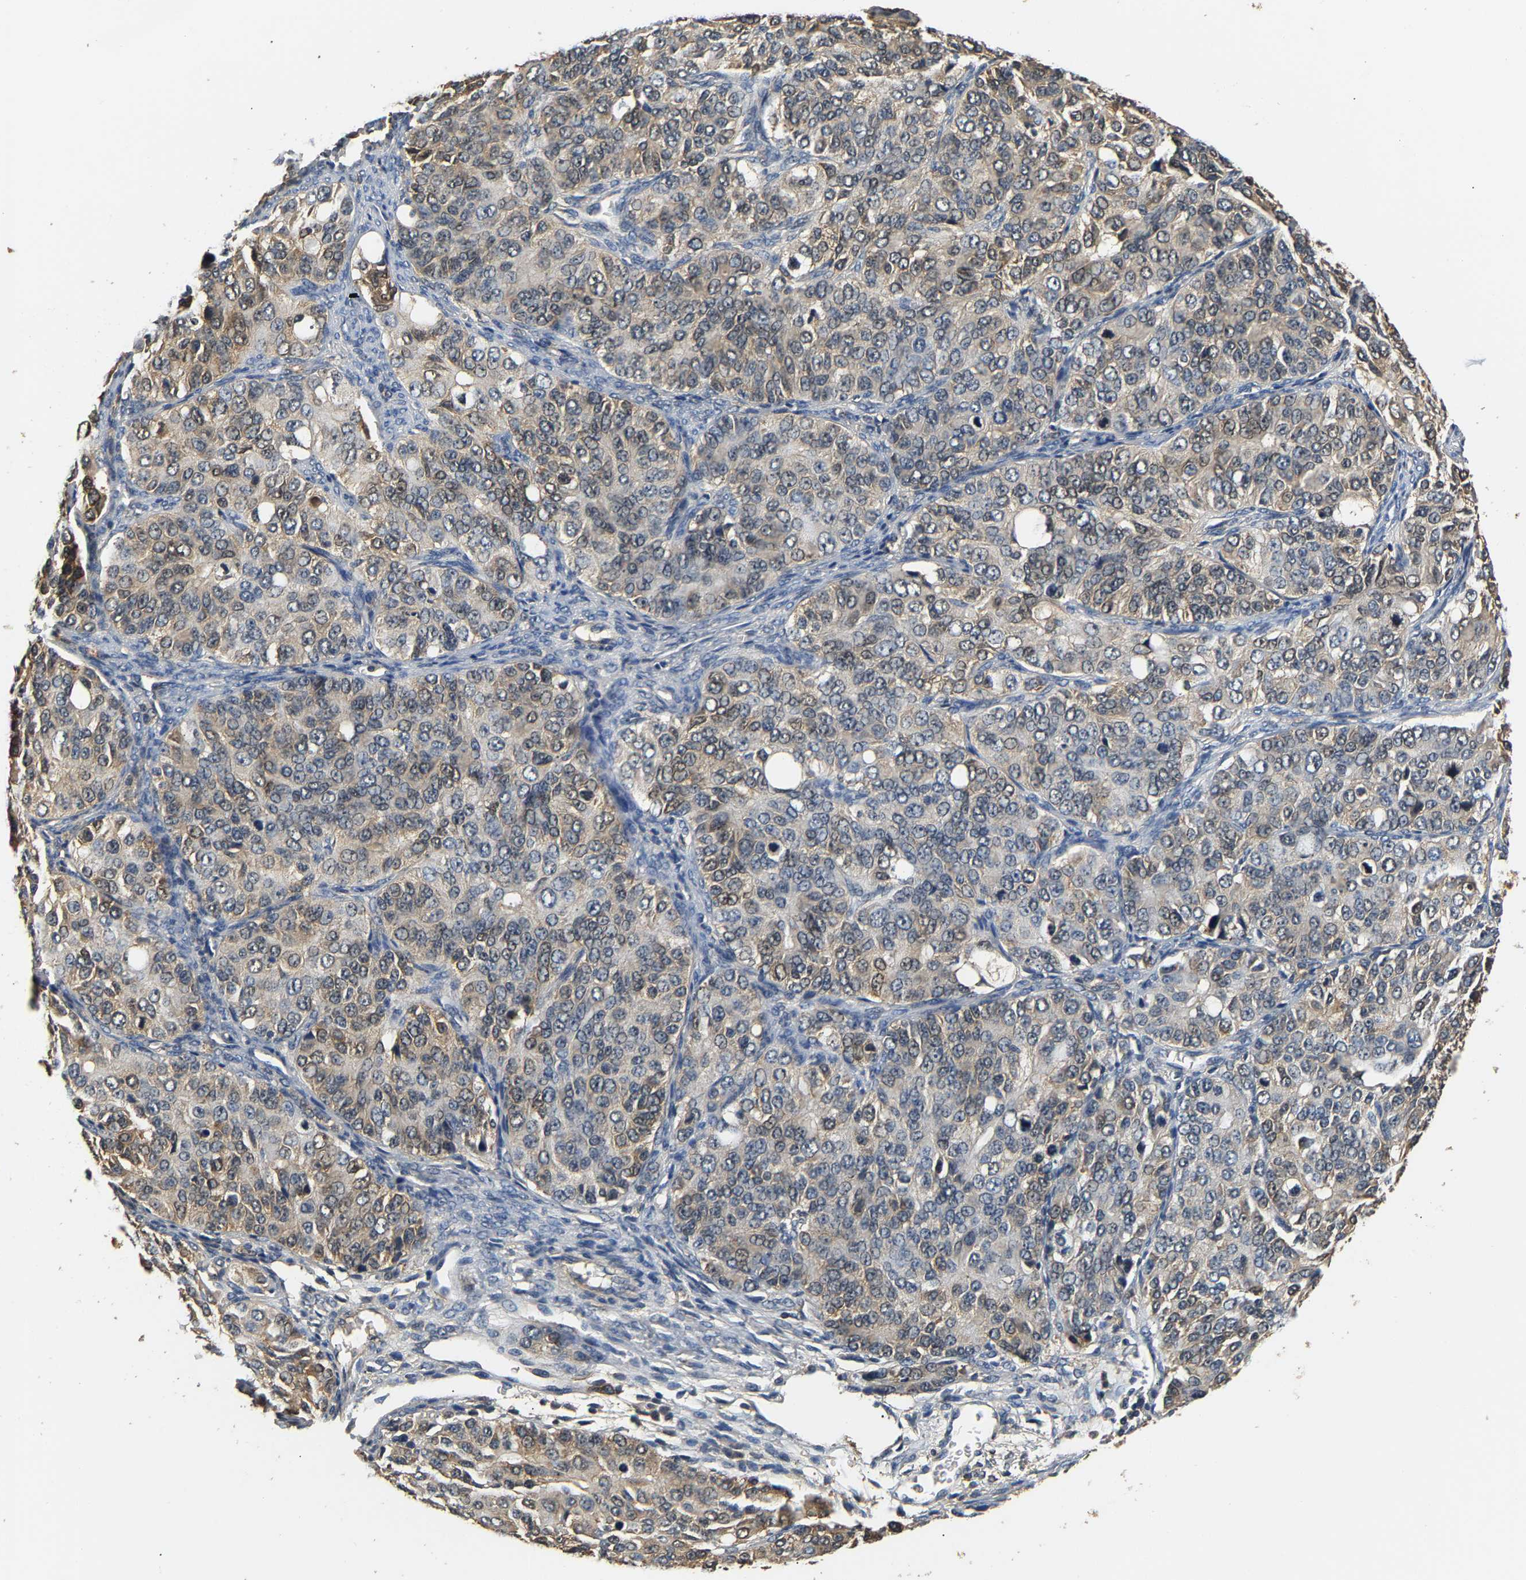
{"staining": {"intensity": "moderate", "quantity": "25%-75%", "location": "cytoplasmic/membranous"}, "tissue": "ovarian cancer", "cell_type": "Tumor cells", "image_type": "cancer", "snomed": [{"axis": "morphology", "description": "Carcinoma, endometroid"}, {"axis": "topography", "description": "Ovary"}], "caption": "Immunohistochemistry (IHC) staining of ovarian endometroid carcinoma, which shows medium levels of moderate cytoplasmic/membranous expression in about 25%-75% of tumor cells indicating moderate cytoplasmic/membranous protein staining. The staining was performed using DAB (3,3'-diaminobenzidine) (brown) for protein detection and nuclei were counterstained in hematoxylin (blue).", "gene": "GPI", "patient": {"sex": "female", "age": 51}}